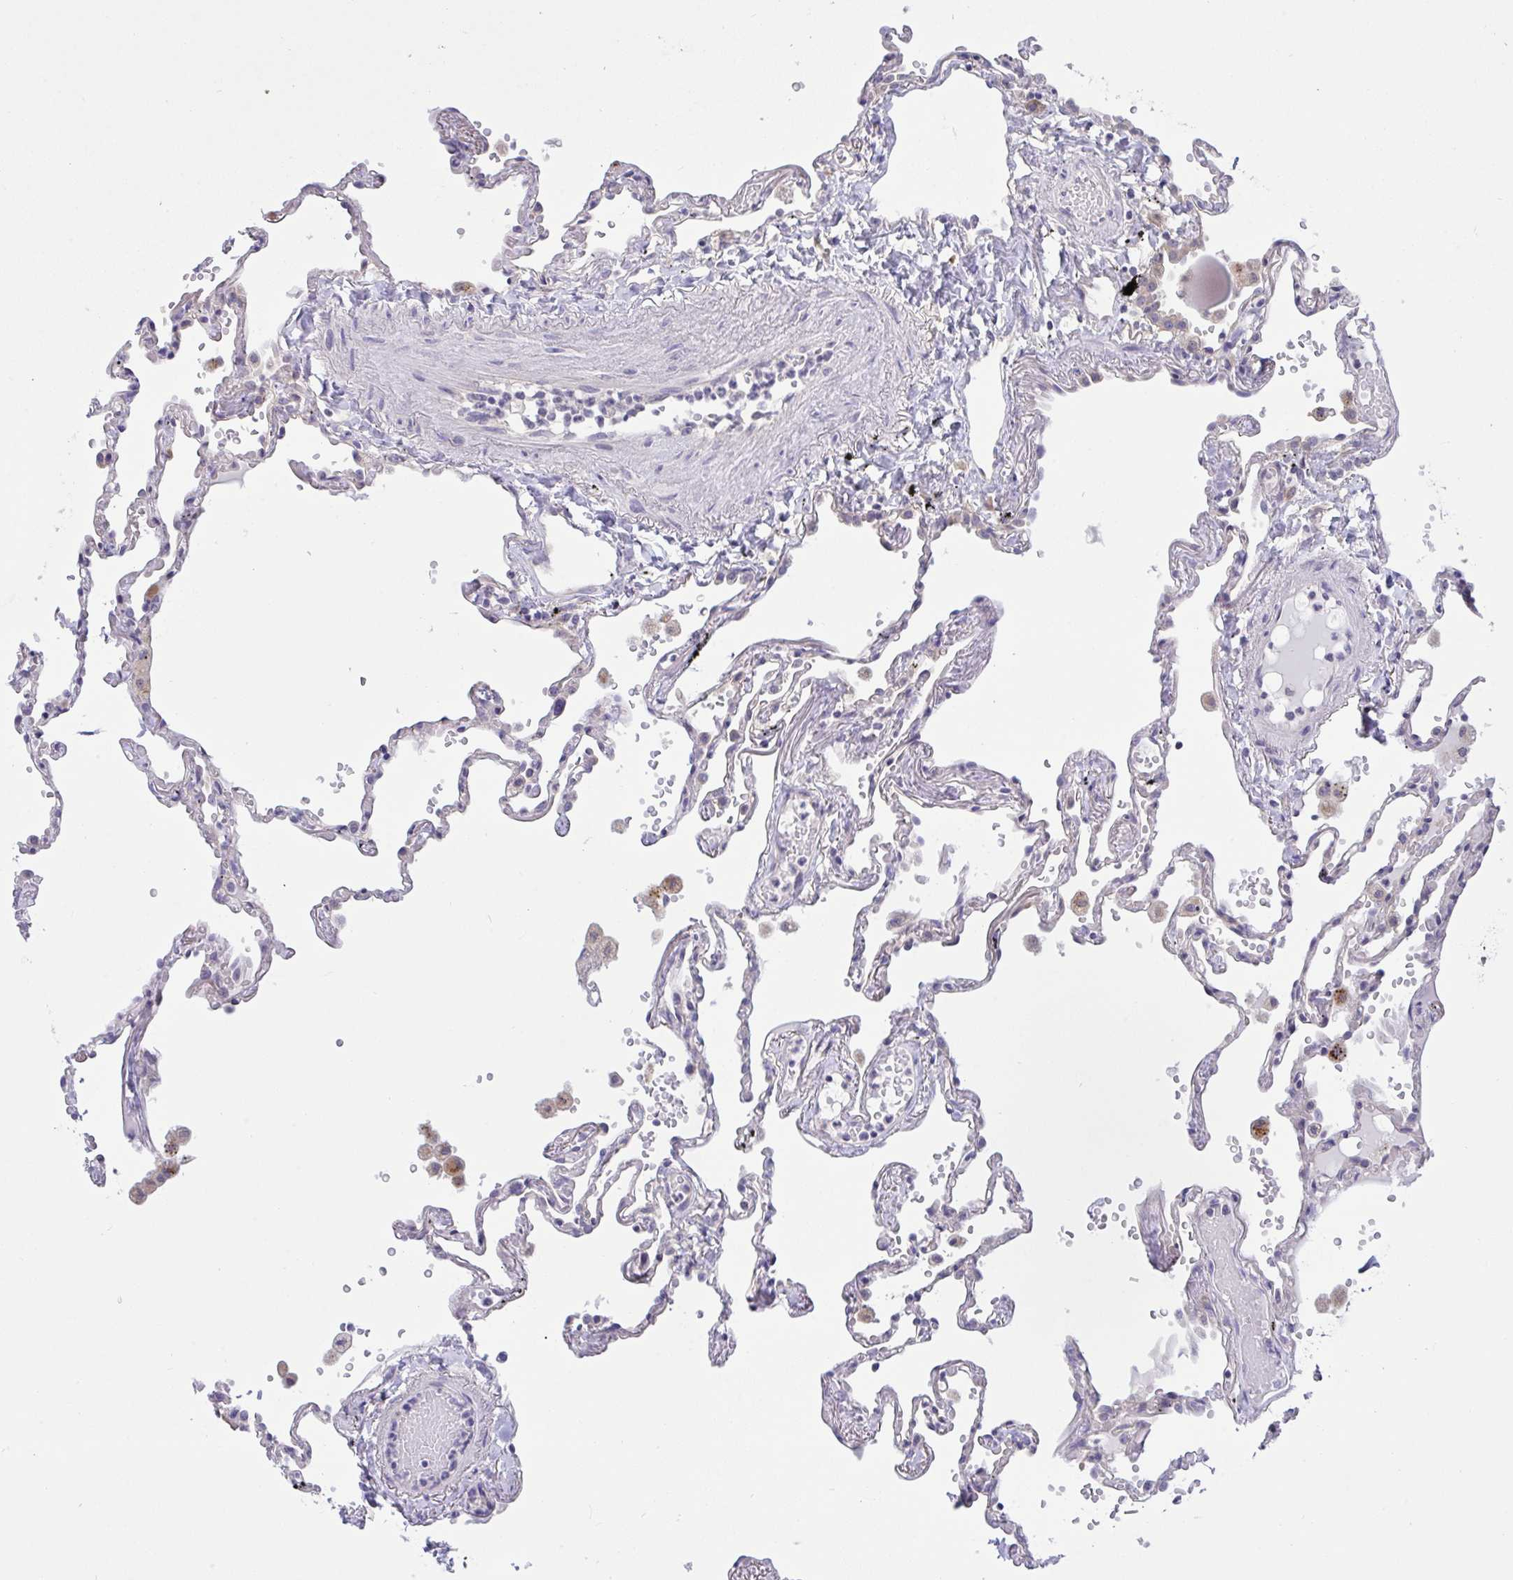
{"staining": {"intensity": "negative", "quantity": "none", "location": "none"}, "tissue": "lung", "cell_type": "Alveolar cells", "image_type": "normal", "snomed": [{"axis": "morphology", "description": "Normal tissue, NOS"}, {"axis": "topography", "description": "Lung"}], "caption": "Immunohistochemistry (IHC) micrograph of normal lung stained for a protein (brown), which exhibits no expression in alveolar cells.", "gene": "TMEM41A", "patient": {"sex": "female", "age": 67}}